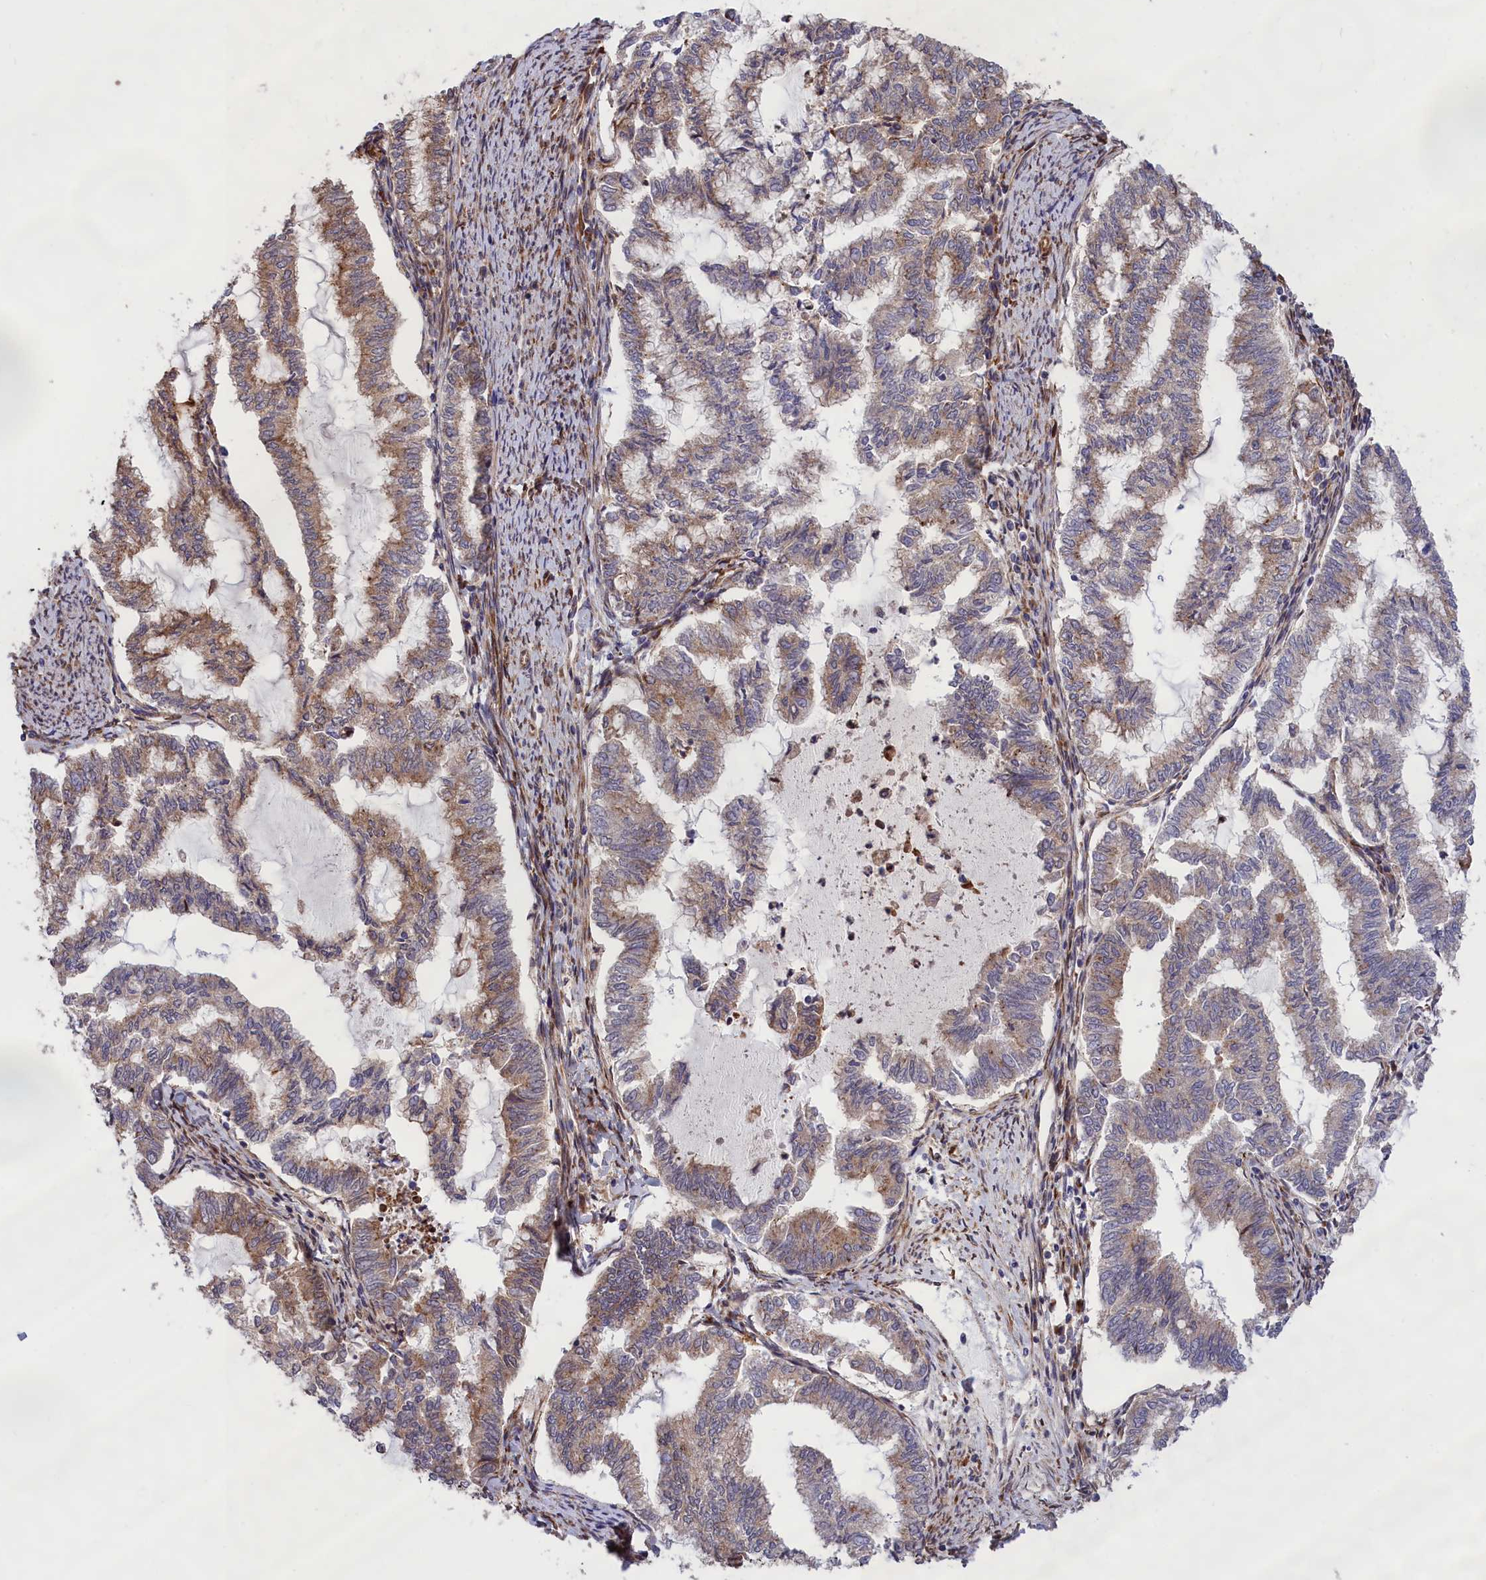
{"staining": {"intensity": "moderate", "quantity": ">75%", "location": "cytoplasmic/membranous"}, "tissue": "endometrial cancer", "cell_type": "Tumor cells", "image_type": "cancer", "snomed": [{"axis": "morphology", "description": "Adenocarcinoma, NOS"}, {"axis": "topography", "description": "Endometrium"}], "caption": "An IHC micrograph of neoplastic tissue is shown. Protein staining in brown shows moderate cytoplasmic/membranous positivity in endometrial cancer (adenocarcinoma) within tumor cells. (Brightfield microscopy of DAB IHC at high magnification).", "gene": "DDX60L", "patient": {"sex": "female", "age": 79}}